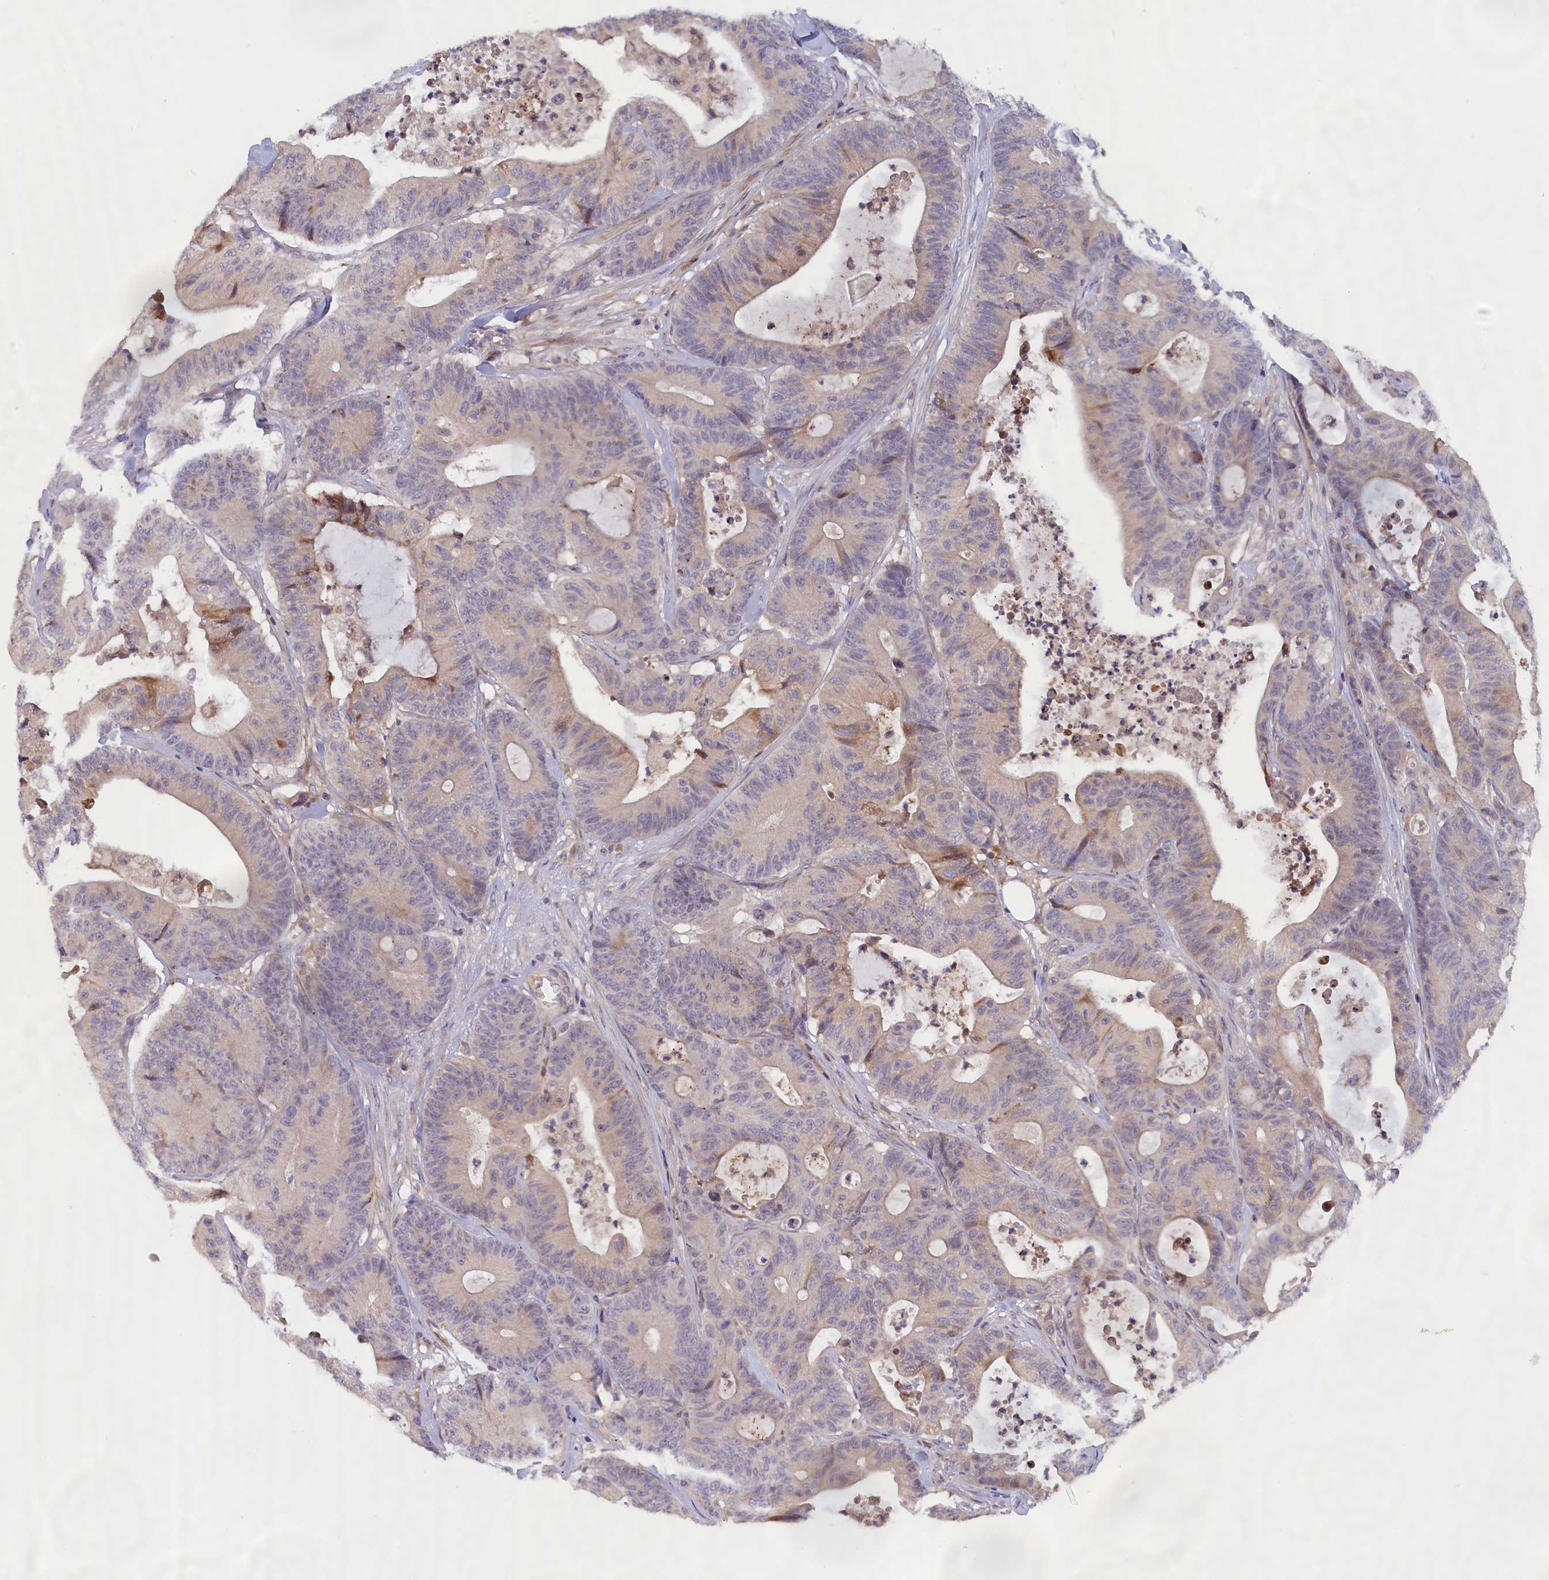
{"staining": {"intensity": "negative", "quantity": "none", "location": "none"}, "tissue": "colorectal cancer", "cell_type": "Tumor cells", "image_type": "cancer", "snomed": [{"axis": "morphology", "description": "Adenocarcinoma, NOS"}, {"axis": "topography", "description": "Colon"}], "caption": "This is an immunohistochemistry photomicrograph of human colorectal adenocarcinoma. There is no expression in tumor cells.", "gene": "IGFALS", "patient": {"sex": "female", "age": 84}}